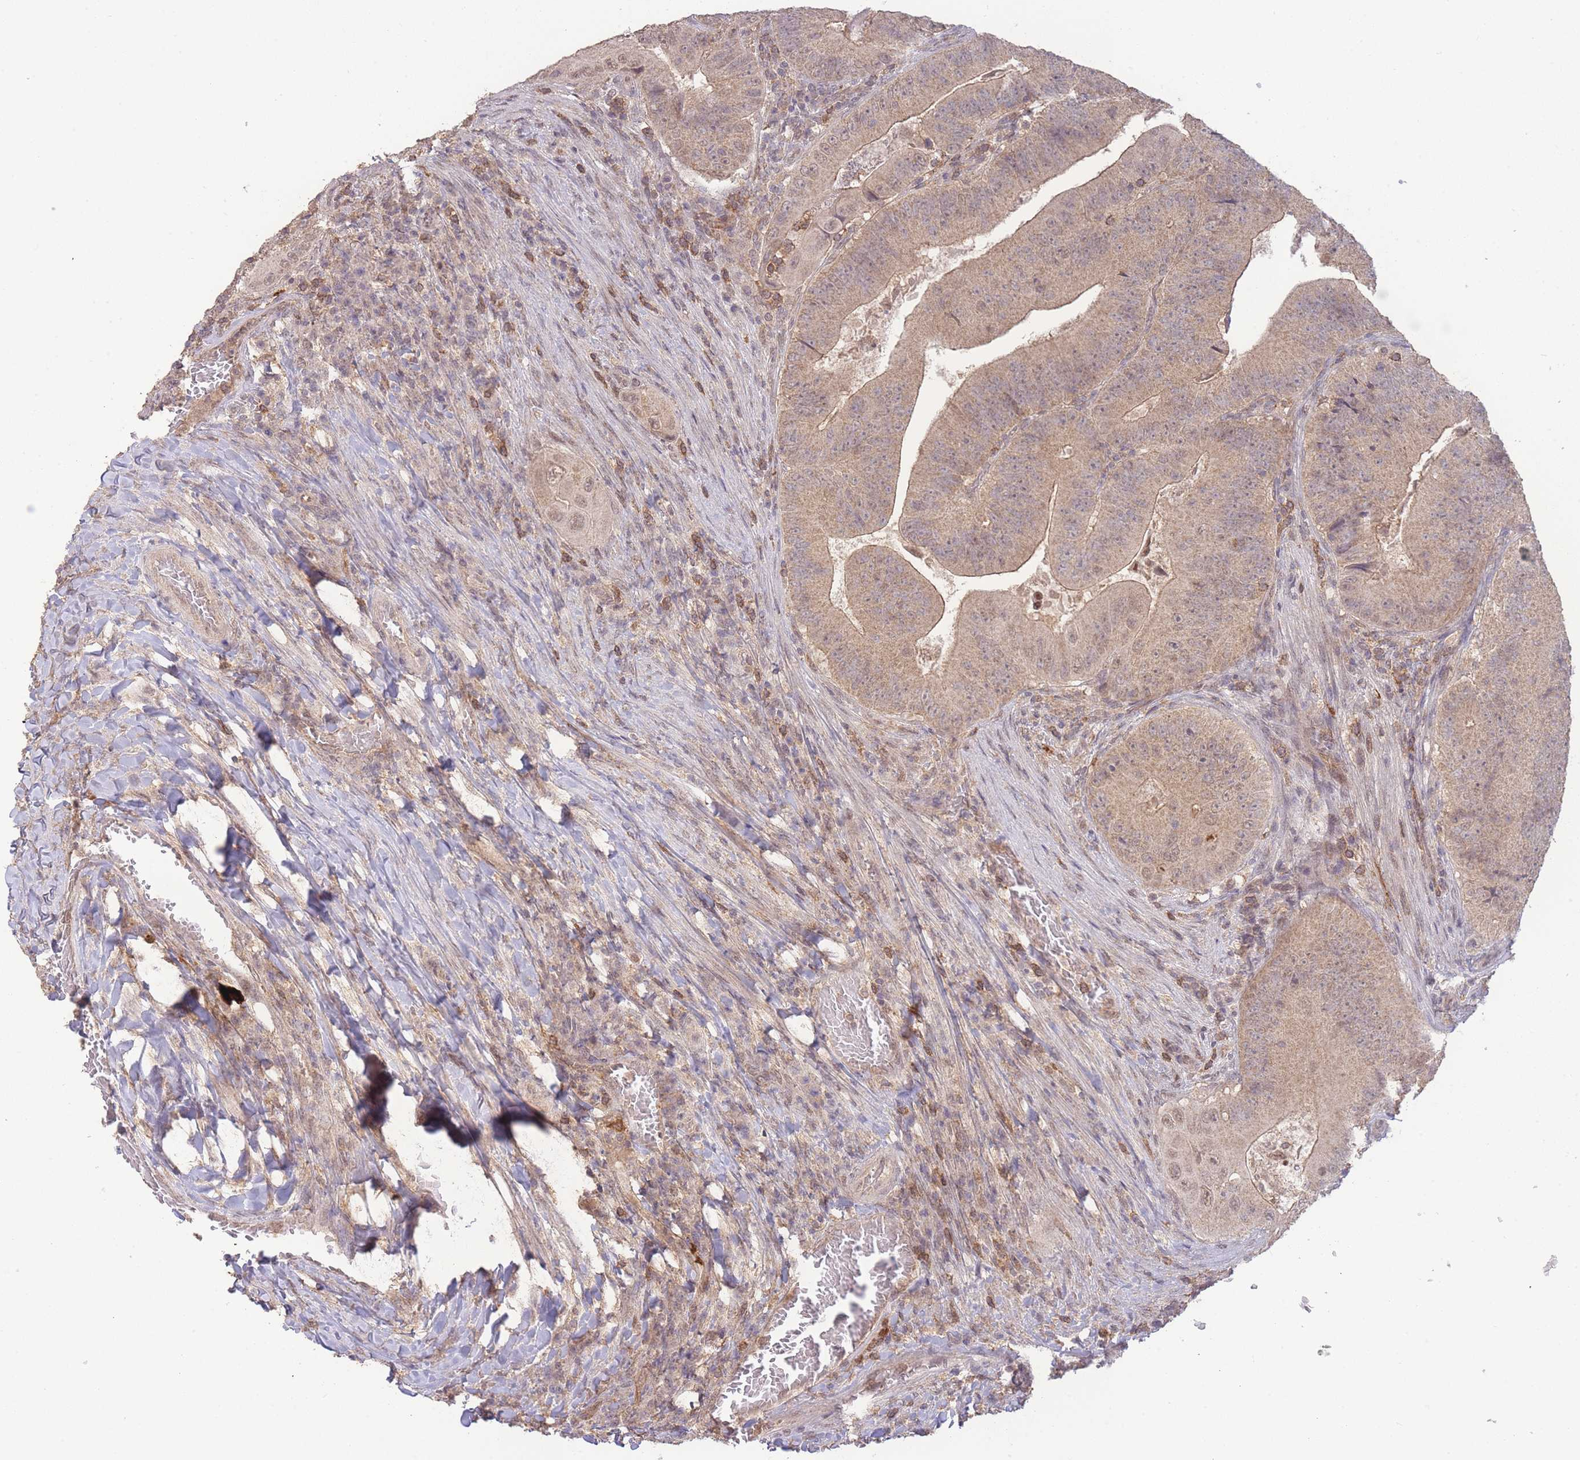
{"staining": {"intensity": "weak", "quantity": ">75%", "location": "cytoplasmic/membranous,nuclear"}, "tissue": "colorectal cancer", "cell_type": "Tumor cells", "image_type": "cancer", "snomed": [{"axis": "morphology", "description": "Adenocarcinoma, NOS"}, {"axis": "topography", "description": "Colon"}], "caption": "A histopathology image of human adenocarcinoma (colorectal) stained for a protein displays weak cytoplasmic/membranous and nuclear brown staining in tumor cells. (Brightfield microscopy of DAB IHC at high magnification).", "gene": "RNF144B", "patient": {"sex": "female", "age": 86}}